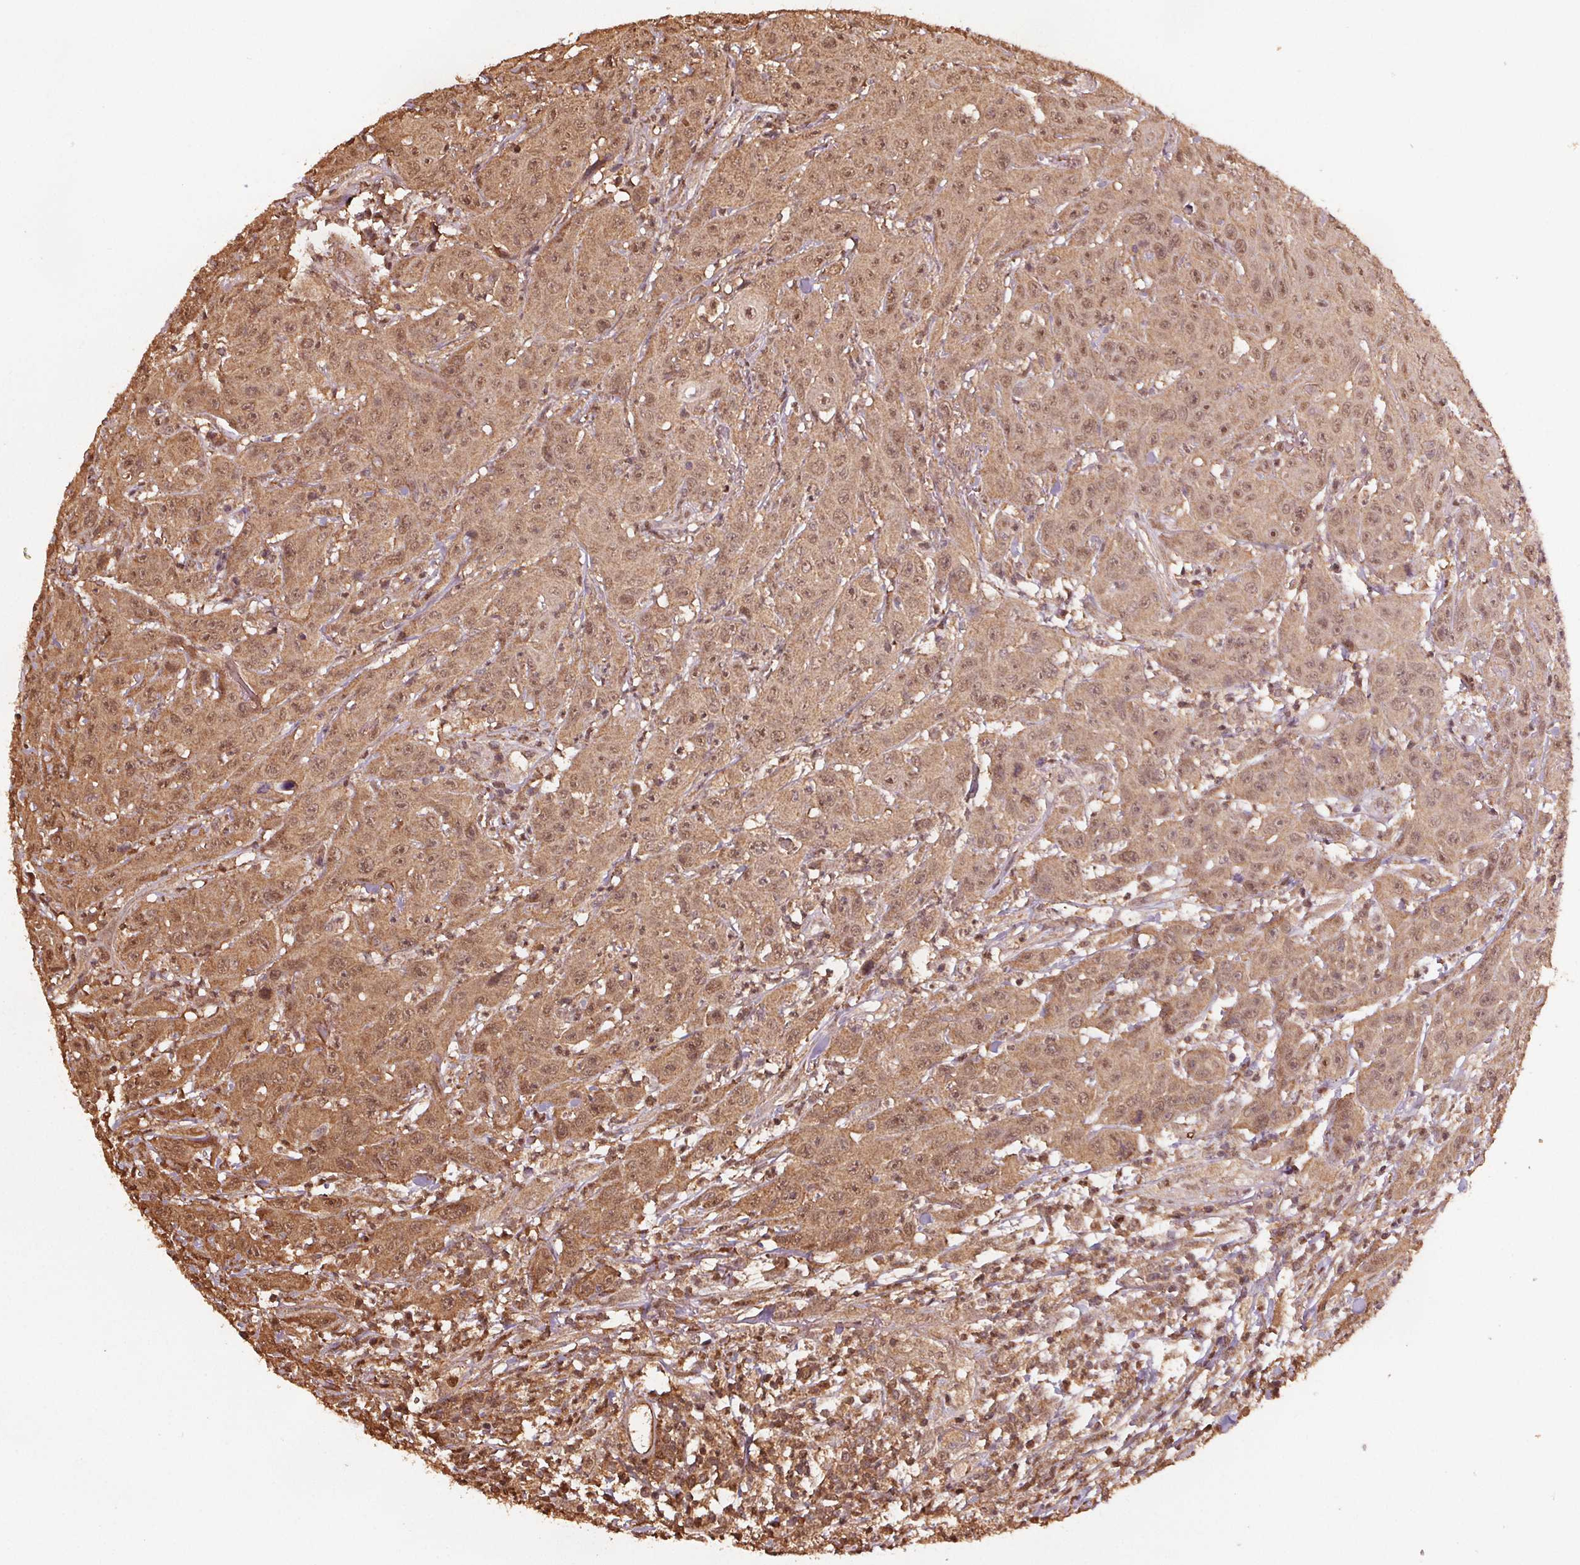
{"staining": {"intensity": "moderate", "quantity": ">75%", "location": "cytoplasmic/membranous,nuclear"}, "tissue": "head and neck cancer", "cell_type": "Tumor cells", "image_type": "cancer", "snomed": [{"axis": "morphology", "description": "Squamous cell carcinoma, NOS"}, {"axis": "topography", "description": "Skin"}, {"axis": "topography", "description": "Head-Neck"}], "caption": "A medium amount of moderate cytoplasmic/membranous and nuclear positivity is appreciated in approximately >75% of tumor cells in head and neck squamous cell carcinoma tissue. Using DAB (3,3'-diaminobenzidine) (brown) and hematoxylin (blue) stains, captured at high magnification using brightfield microscopy.", "gene": "ENO1", "patient": {"sex": "male", "age": 80}}